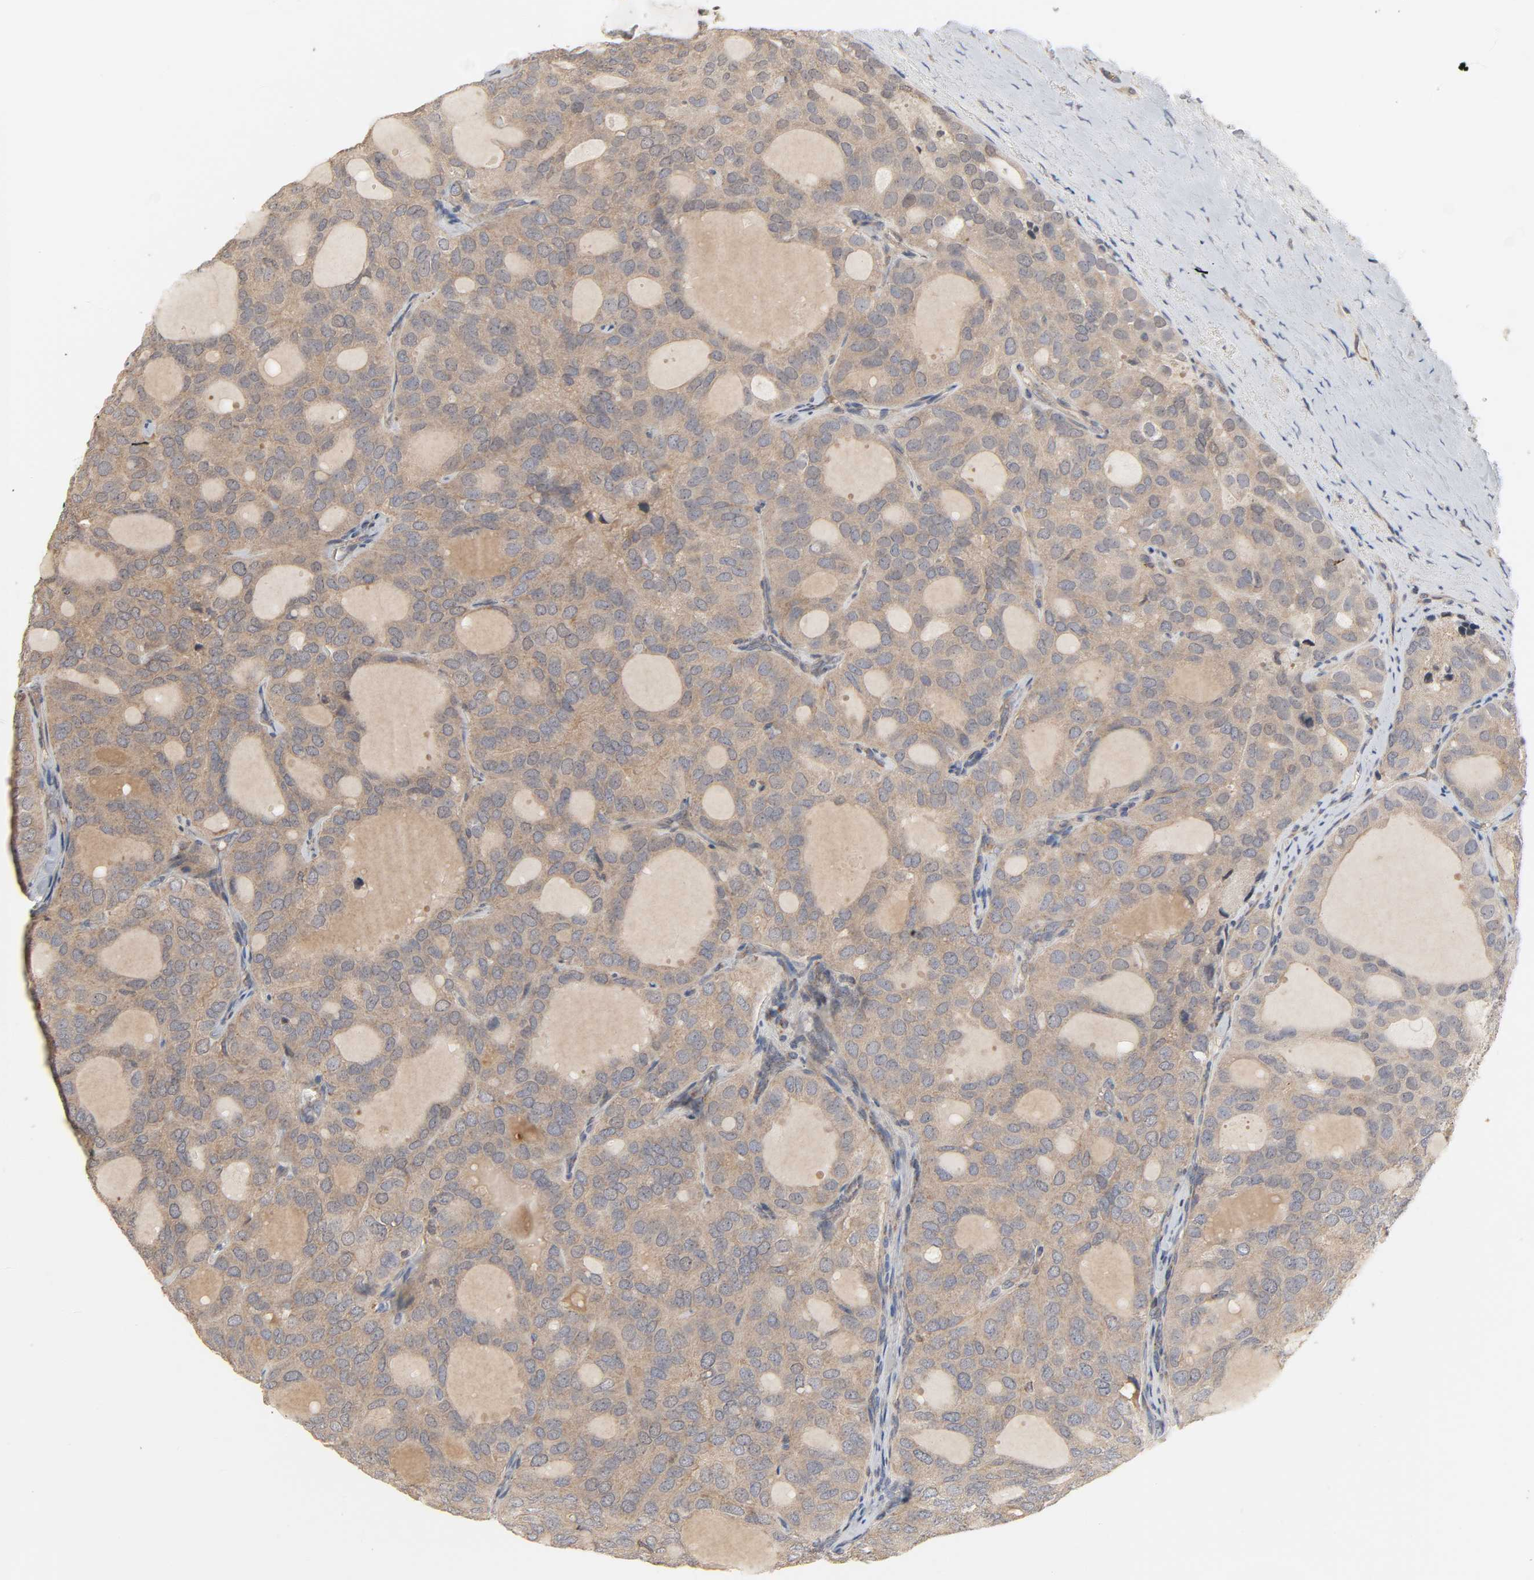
{"staining": {"intensity": "weak", "quantity": ">75%", "location": "cytoplasmic/membranous"}, "tissue": "thyroid cancer", "cell_type": "Tumor cells", "image_type": "cancer", "snomed": [{"axis": "morphology", "description": "Follicular adenoma carcinoma, NOS"}, {"axis": "topography", "description": "Thyroid gland"}], "caption": "Immunohistochemical staining of human thyroid cancer exhibits low levels of weak cytoplasmic/membranous protein positivity in about >75% of tumor cells.", "gene": "CLEC4E", "patient": {"sex": "male", "age": 75}}